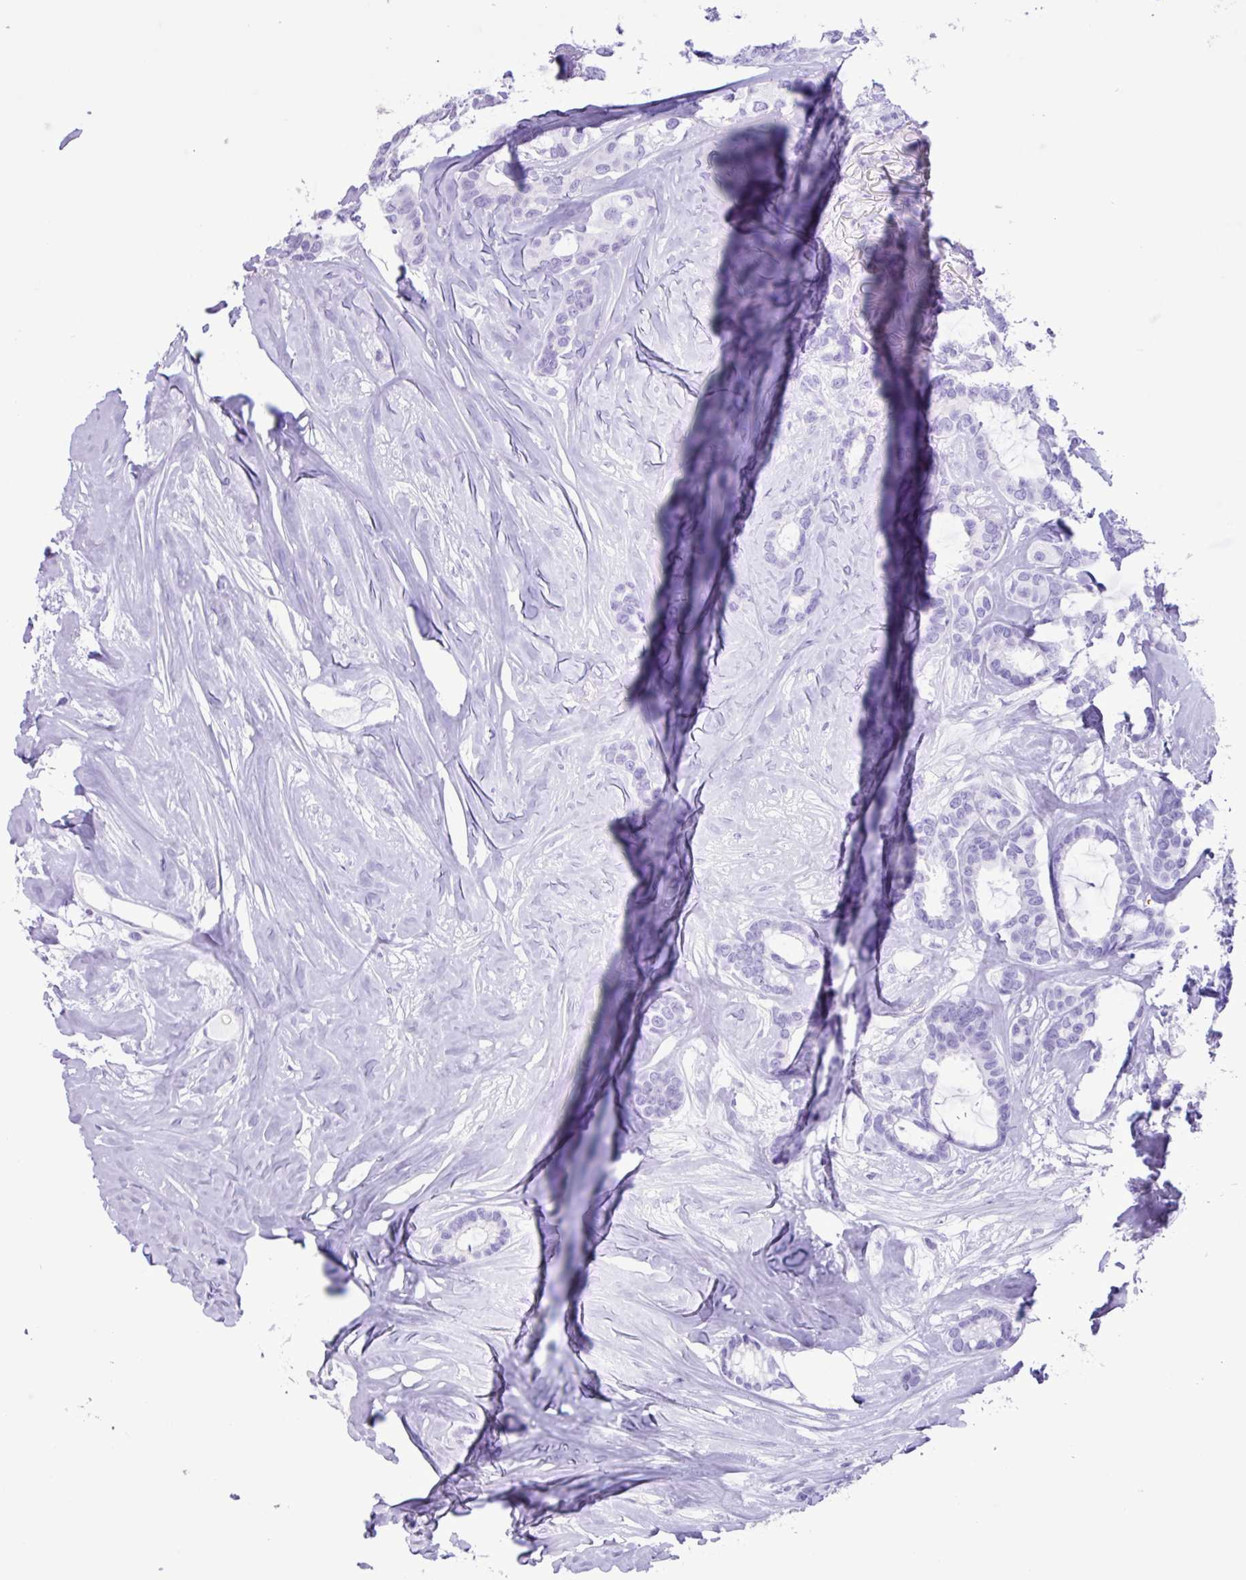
{"staining": {"intensity": "negative", "quantity": "none", "location": "none"}, "tissue": "breast cancer", "cell_type": "Tumor cells", "image_type": "cancer", "snomed": [{"axis": "morphology", "description": "Duct carcinoma"}, {"axis": "topography", "description": "Breast"}], "caption": "This photomicrograph is of breast cancer stained with immunohistochemistry to label a protein in brown with the nuclei are counter-stained blue. There is no staining in tumor cells.", "gene": "CKMT2", "patient": {"sex": "female", "age": 87}}